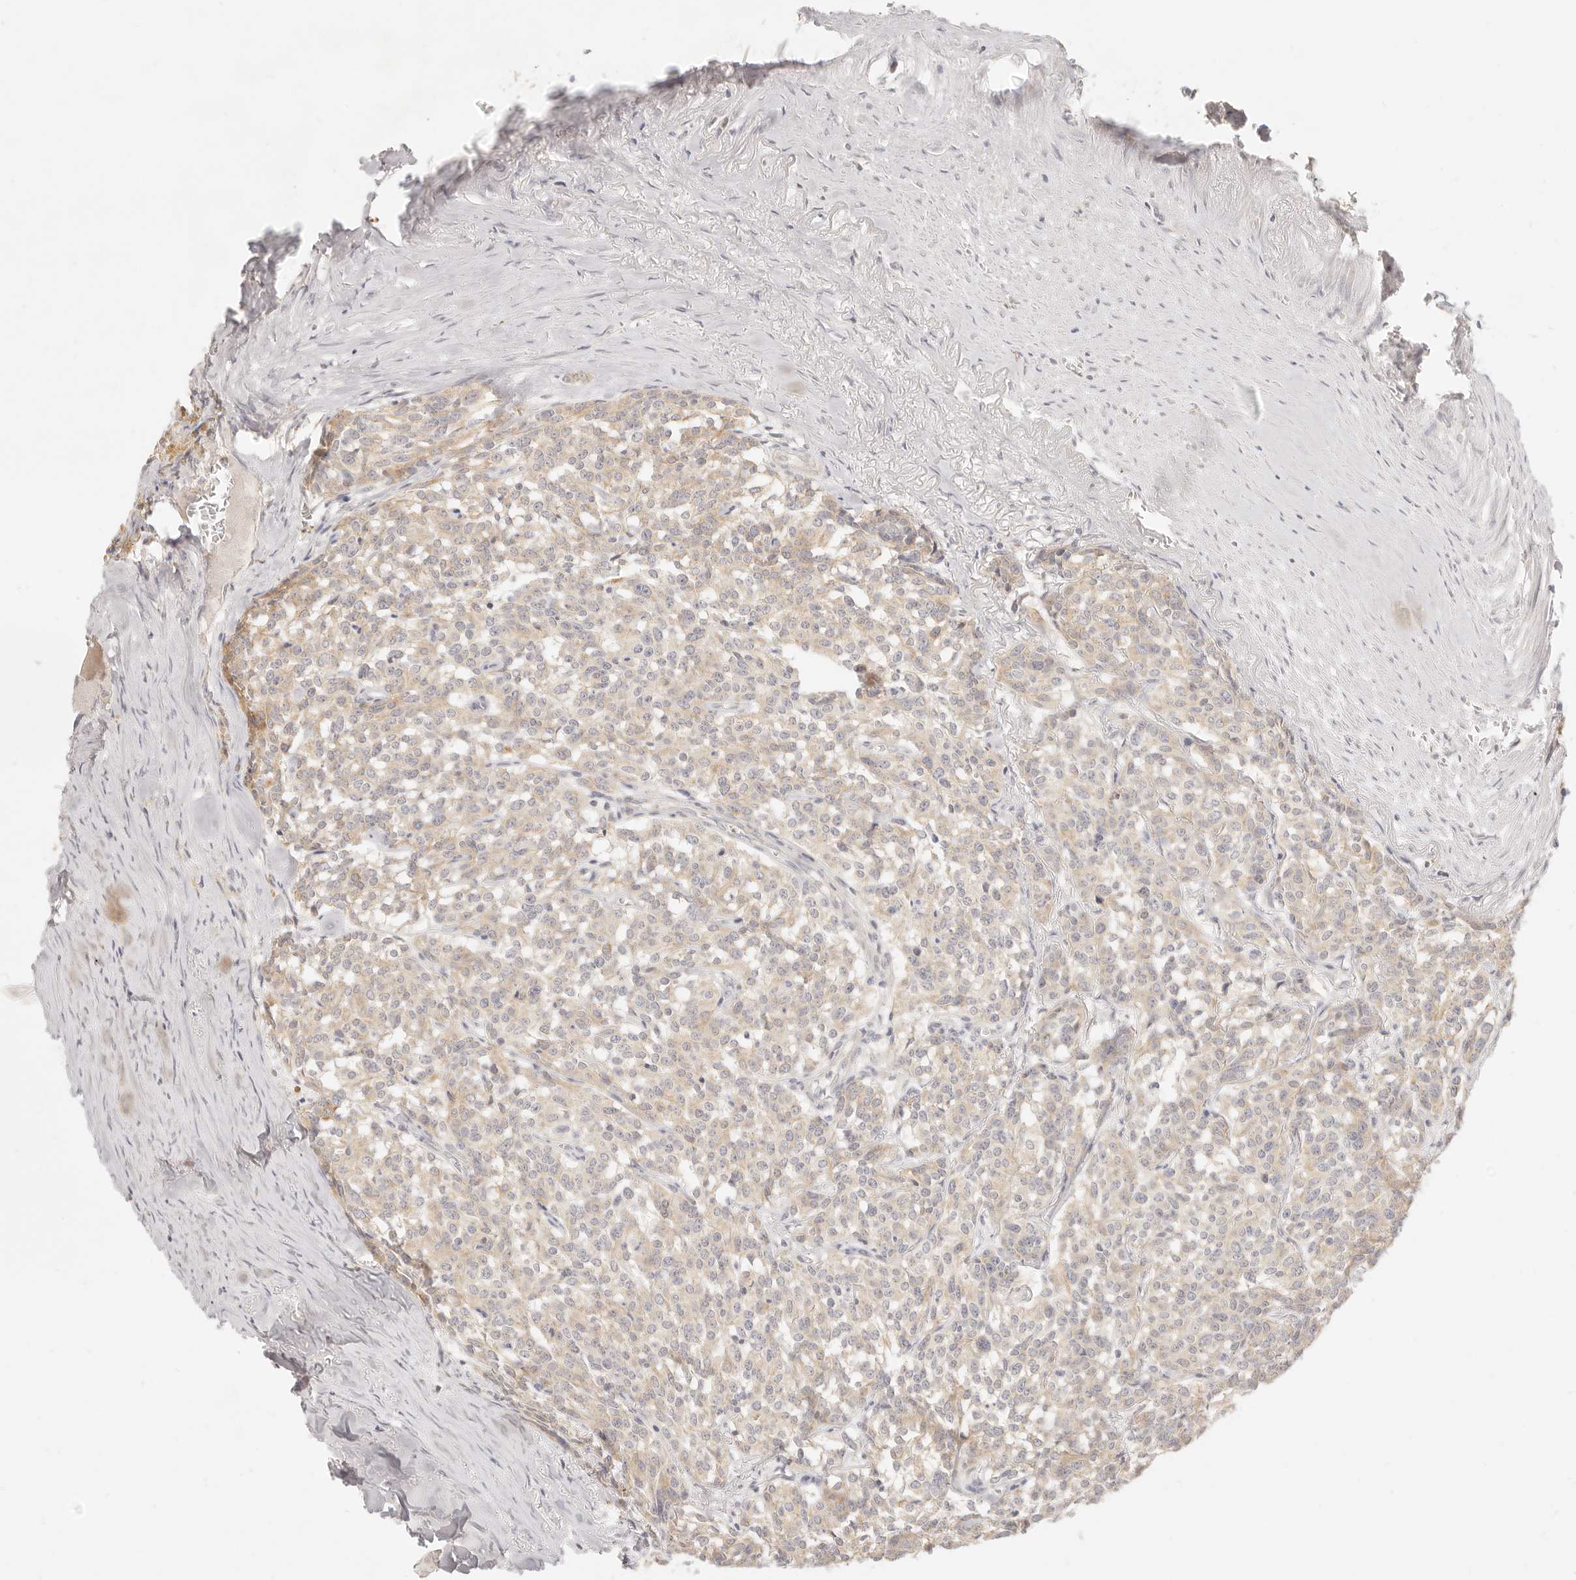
{"staining": {"intensity": "weak", "quantity": "25%-75%", "location": "cytoplasmic/membranous"}, "tissue": "carcinoid", "cell_type": "Tumor cells", "image_type": "cancer", "snomed": [{"axis": "morphology", "description": "Carcinoid, malignant, NOS"}, {"axis": "topography", "description": "Lung"}], "caption": "Immunohistochemistry (DAB) staining of malignant carcinoid reveals weak cytoplasmic/membranous protein positivity in about 25%-75% of tumor cells.", "gene": "CPLANE2", "patient": {"sex": "female", "age": 46}}